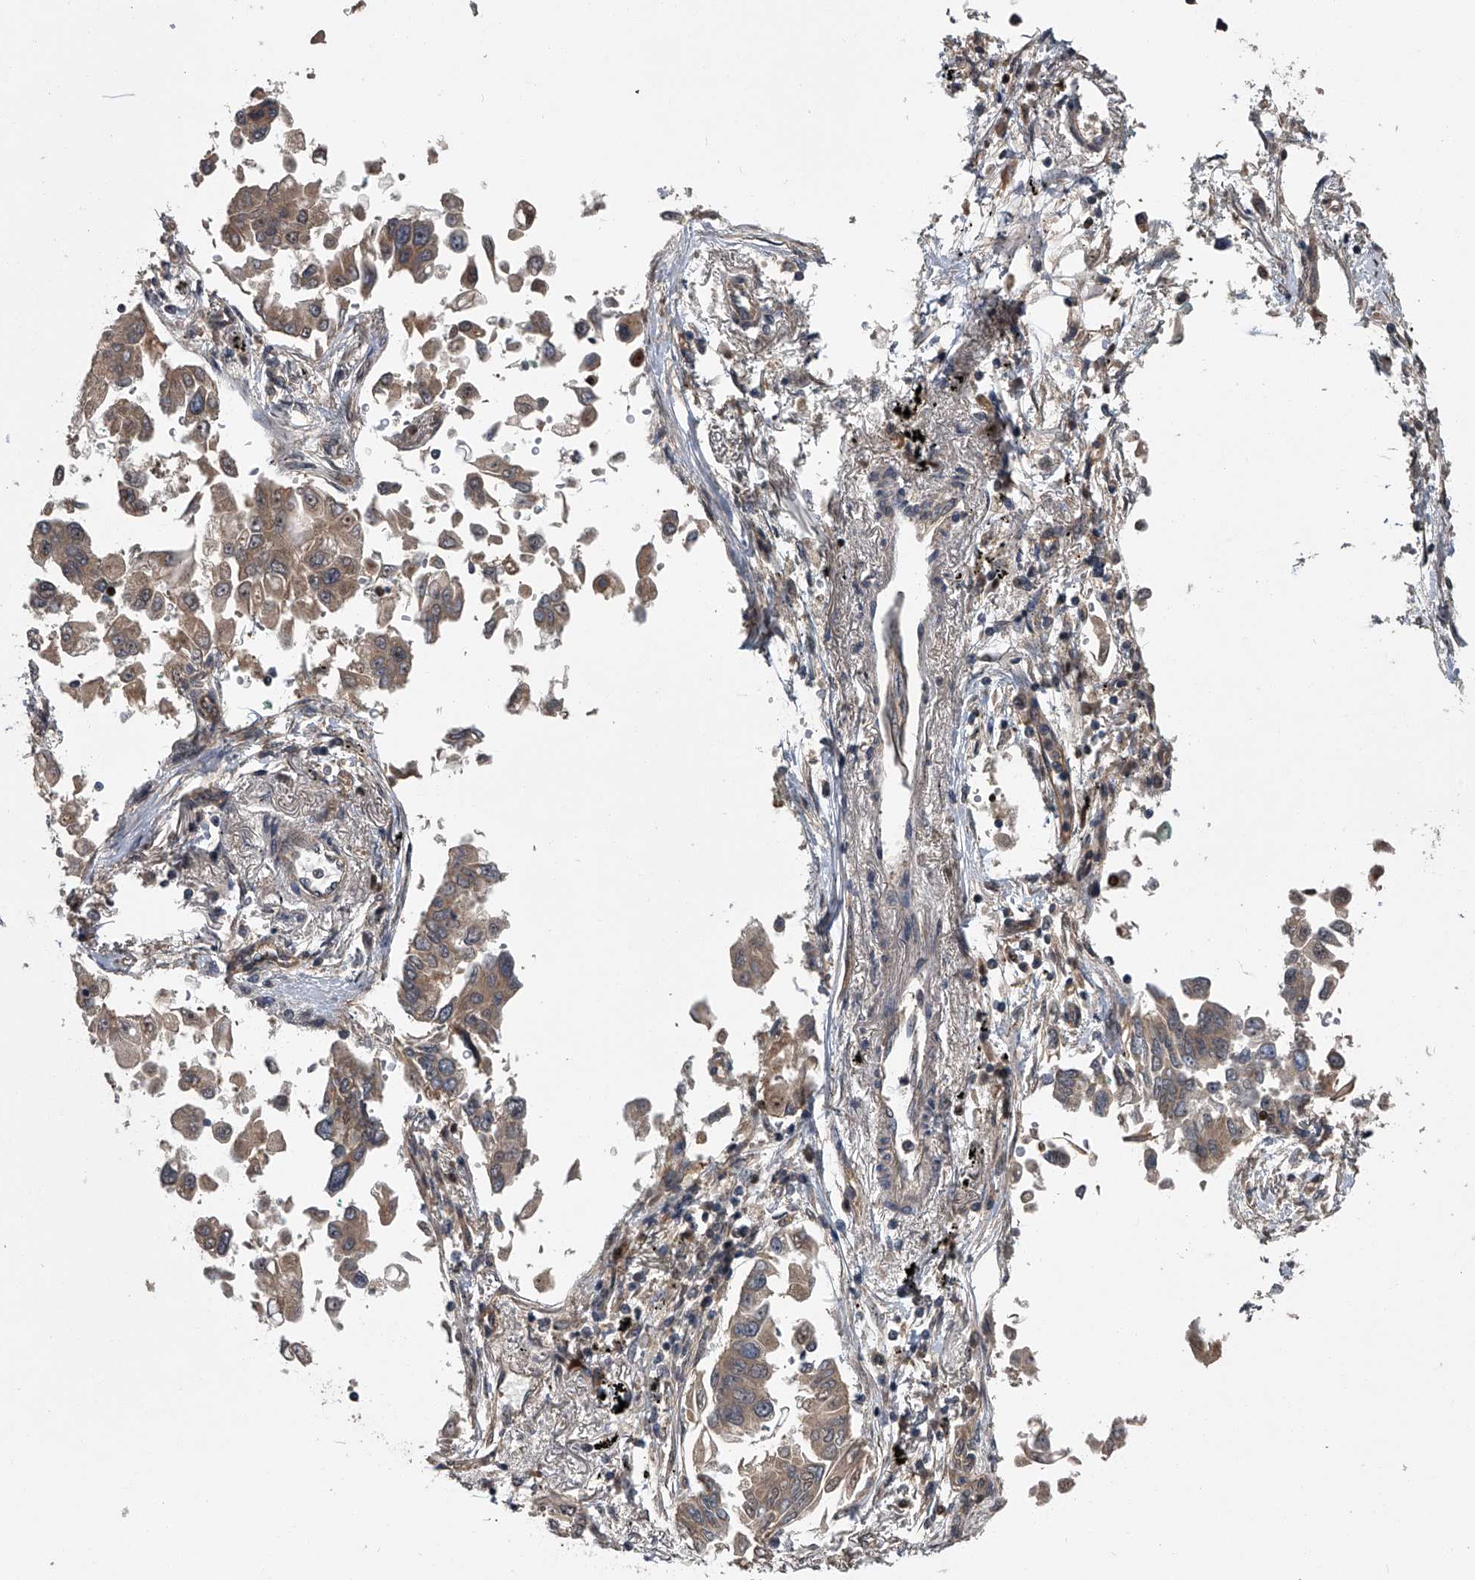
{"staining": {"intensity": "weak", "quantity": ">75%", "location": "cytoplasmic/membranous"}, "tissue": "lung cancer", "cell_type": "Tumor cells", "image_type": "cancer", "snomed": [{"axis": "morphology", "description": "Adenocarcinoma, NOS"}, {"axis": "topography", "description": "Lung"}], "caption": "High-magnification brightfield microscopy of lung cancer (adenocarcinoma) stained with DAB (brown) and counterstained with hematoxylin (blue). tumor cells exhibit weak cytoplasmic/membranous staining is present in about>75% of cells.", "gene": "SLC12A8", "patient": {"sex": "female", "age": 67}}